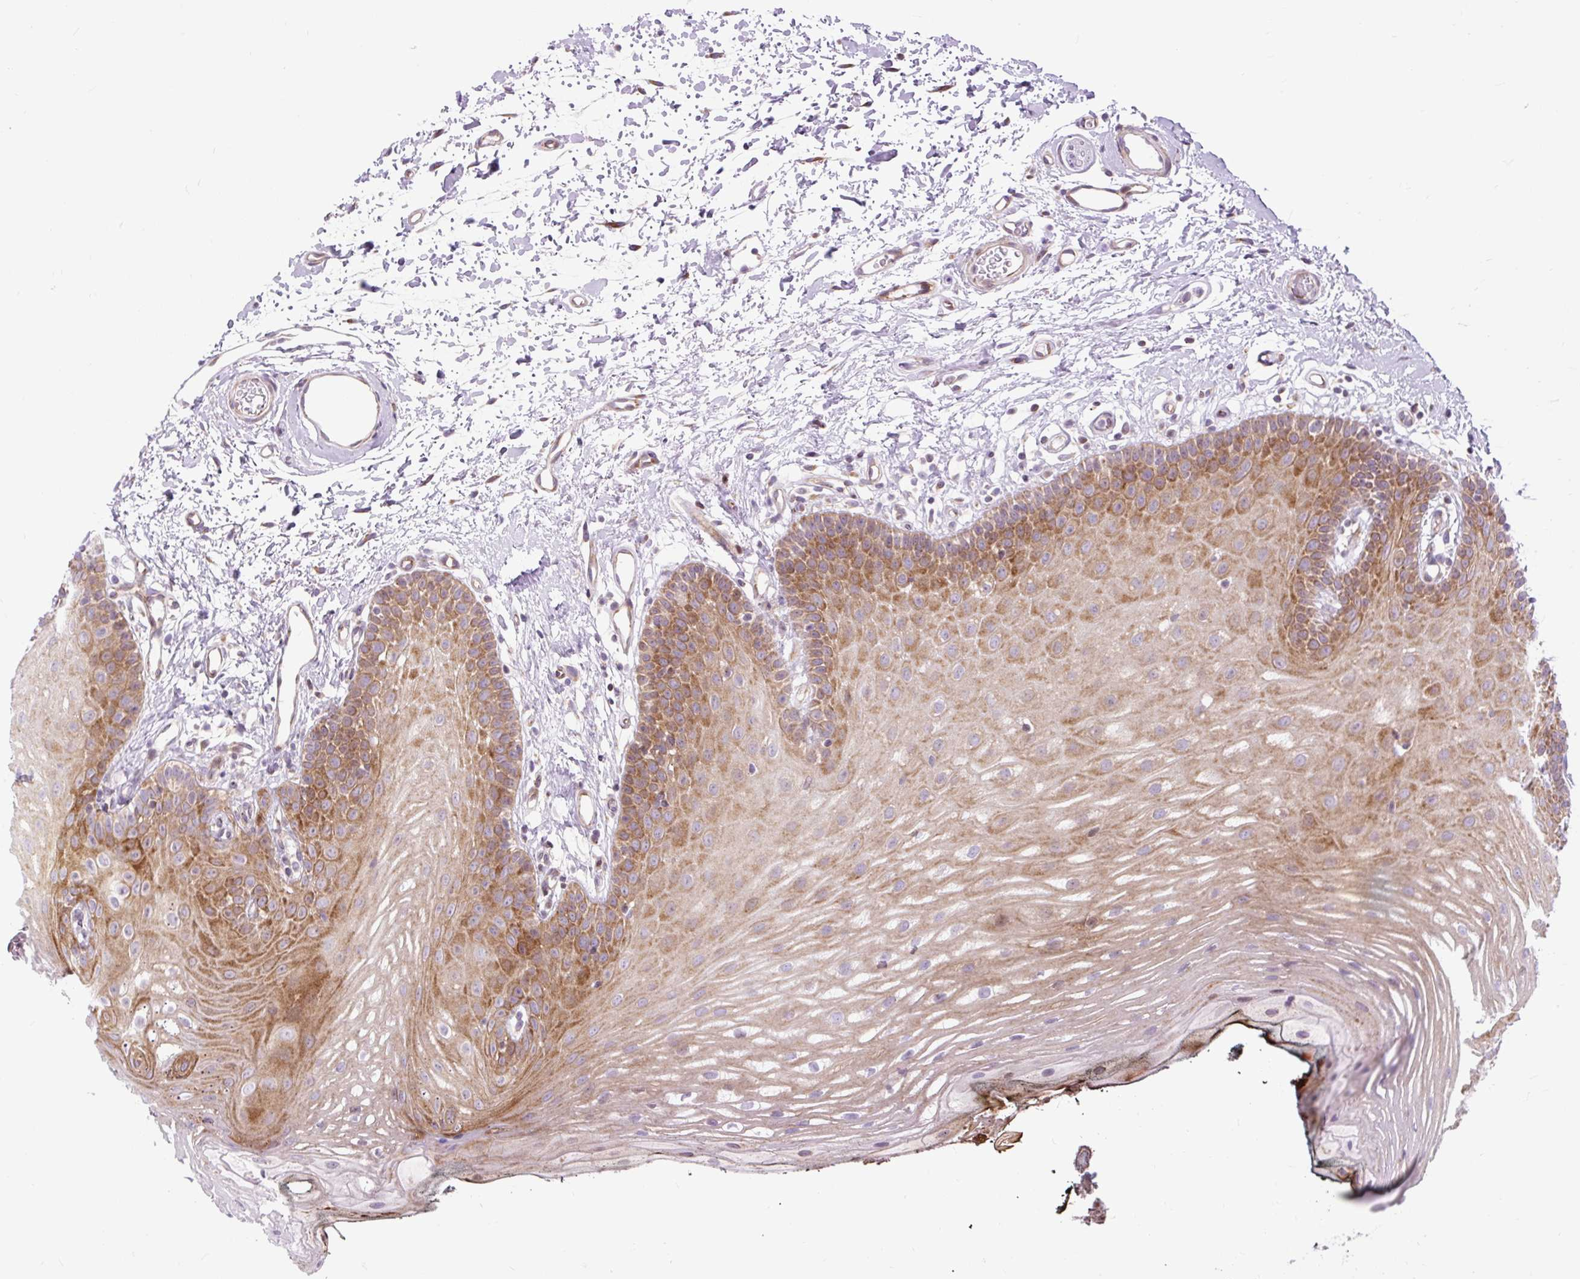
{"staining": {"intensity": "moderate", "quantity": ">75%", "location": "cytoplasmic/membranous"}, "tissue": "oral mucosa", "cell_type": "Squamous epithelial cells", "image_type": "normal", "snomed": [{"axis": "morphology", "description": "Normal tissue, NOS"}, {"axis": "morphology", "description": "Squamous cell carcinoma, NOS"}, {"axis": "topography", "description": "Oral tissue"}, {"axis": "topography", "description": "Head-Neck"}], "caption": "Brown immunohistochemical staining in benign human oral mucosa reveals moderate cytoplasmic/membranous staining in about >75% of squamous epithelial cells.", "gene": "CISD3", "patient": {"sex": "female", "age": 81}}